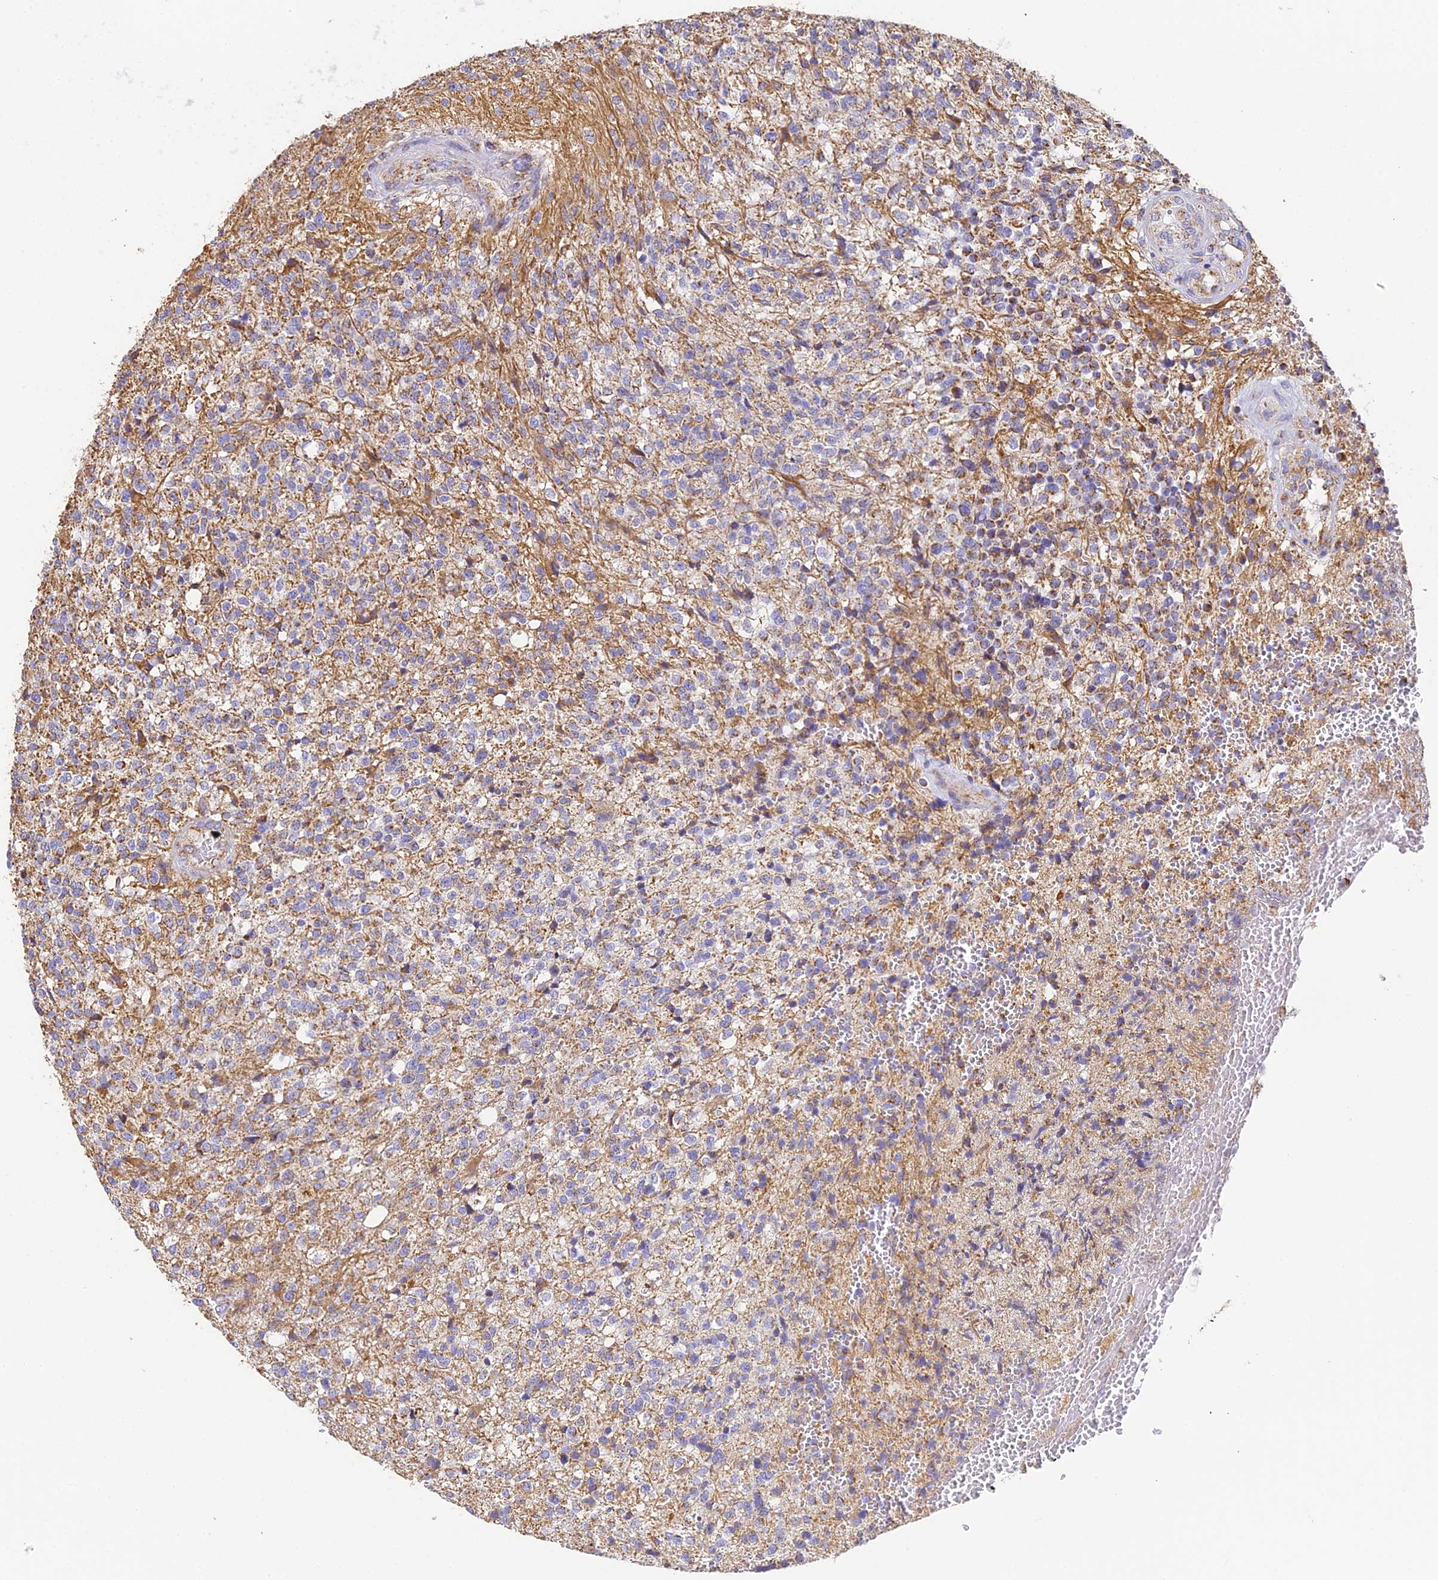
{"staining": {"intensity": "weak", "quantity": "<25%", "location": "cytoplasmic/membranous"}, "tissue": "glioma", "cell_type": "Tumor cells", "image_type": "cancer", "snomed": [{"axis": "morphology", "description": "Glioma, malignant, High grade"}, {"axis": "topography", "description": "Brain"}], "caption": "Glioma was stained to show a protein in brown. There is no significant expression in tumor cells.", "gene": "COX6C", "patient": {"sex": "male", "age": 56}}